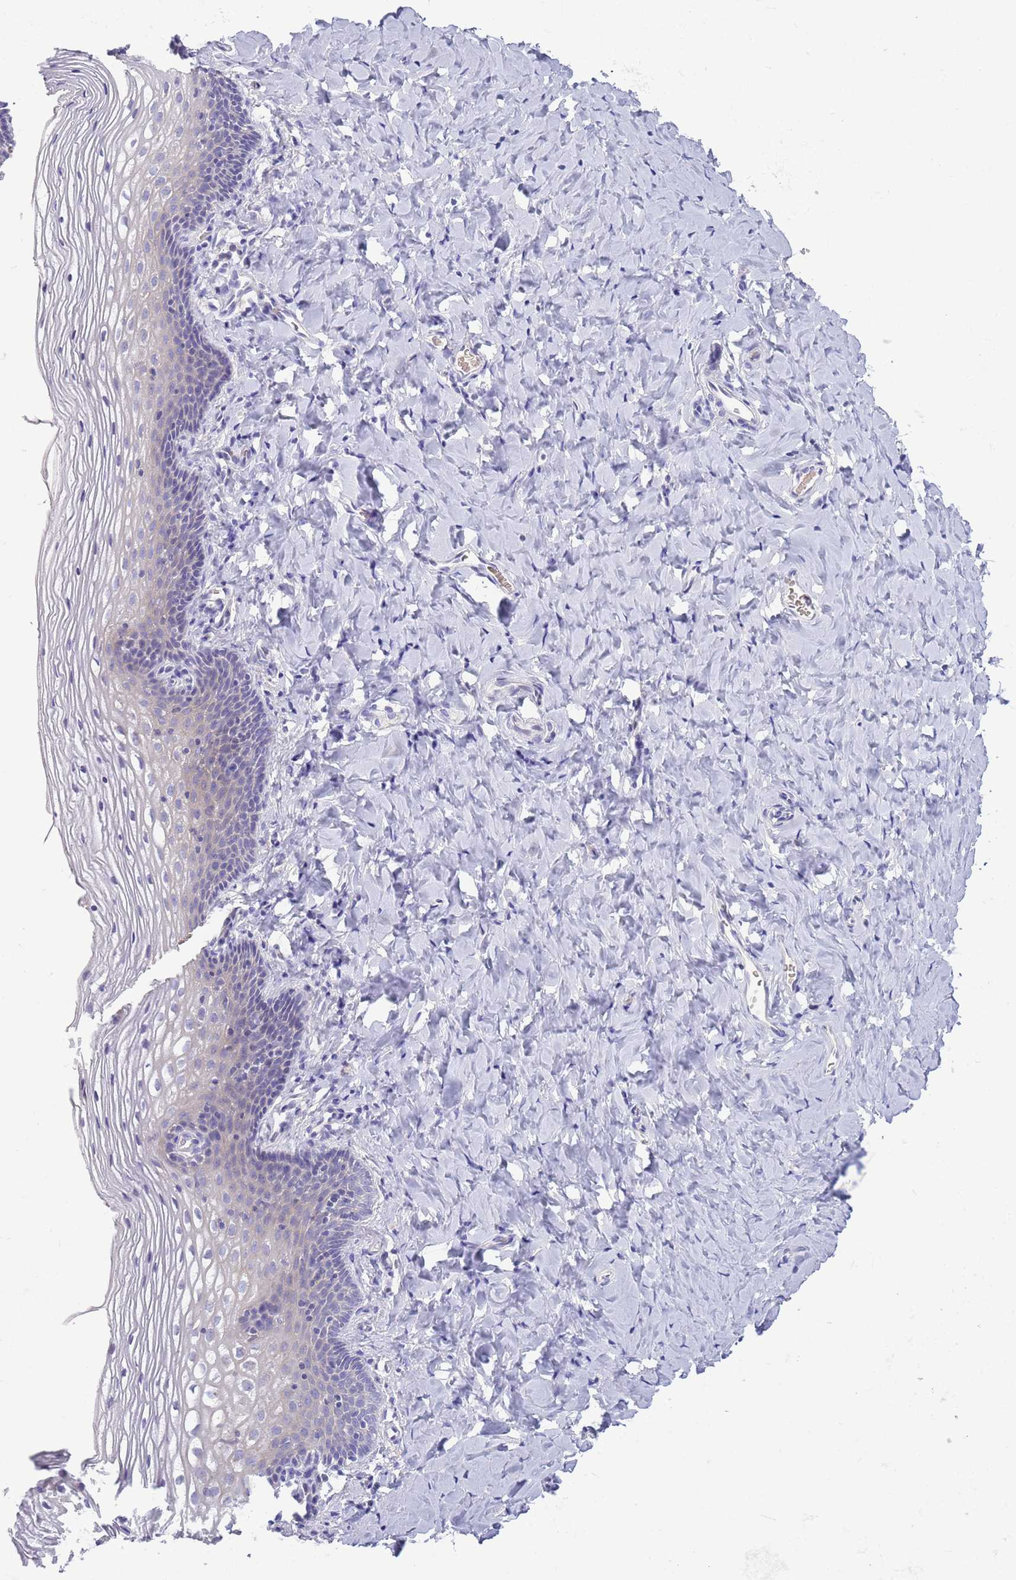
{"staining": {"intensity": "negative", "quantity": "none", "location": "none"}, "tissue": "vagina", "cell_type": "Squamous epithelial cells", "image_type": "normal", "snomed": [{"axis": "morphology", "description": "Normal tissue, NOS"}, {"axis": "topography", "description": "Vagina"}], "caption": "An immunohistochemistry (IHC) photomicrograph of unremarkable vagina is shown. There is no staining in squamous epithelial cells of vagina. (DAB (3,3'-diaminobenzidine) immunohistochemistry, high magnification).", "gene": "DDHD1", "patient": {"sex": "female", "age": 60}}